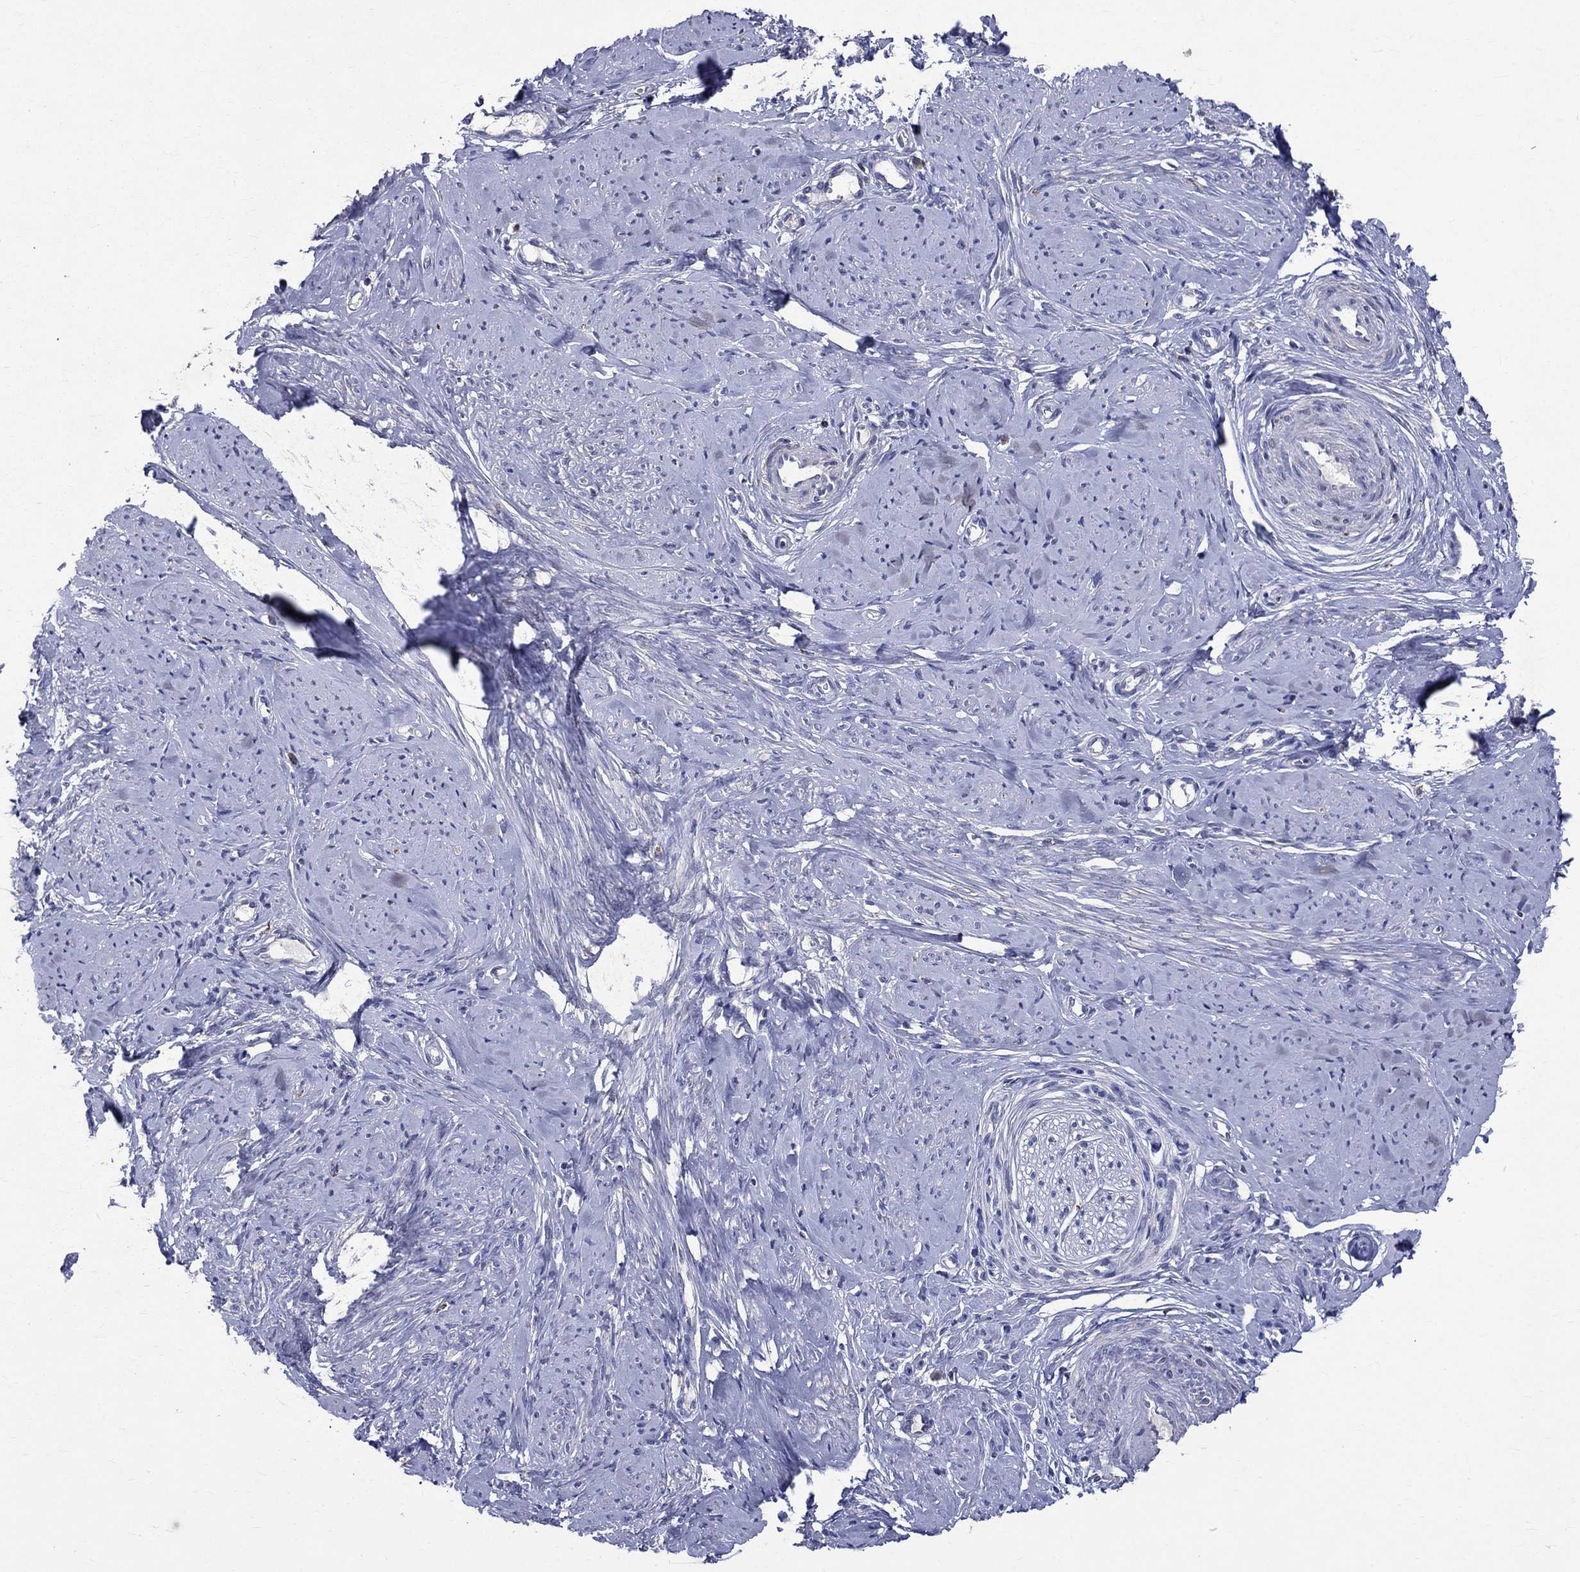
{"staining": {"intensity": "negative", "quantity": "none", "location": "none"}, "tissue": "smooth muscle", "cell_type": "Smooth muscle cells", "image_type": "normal", "snomed": [{"axis": "morphology", "description": "Normal tissue, NOS"}, {"axis": "topography", "description": "Smooth muscle"}], "caption": "The photomicrograph exhibits no staining of smooth muscle cells in unremarkable smooth muscle. Brightfield microscopy of IHC stained with DAB (3,3'-diaminobenzidine) (brown) and hematoxylin (blue), captured at high magnification.", "gene": "SLC4A10", "patient": {"sex": "female", "age": 48}}